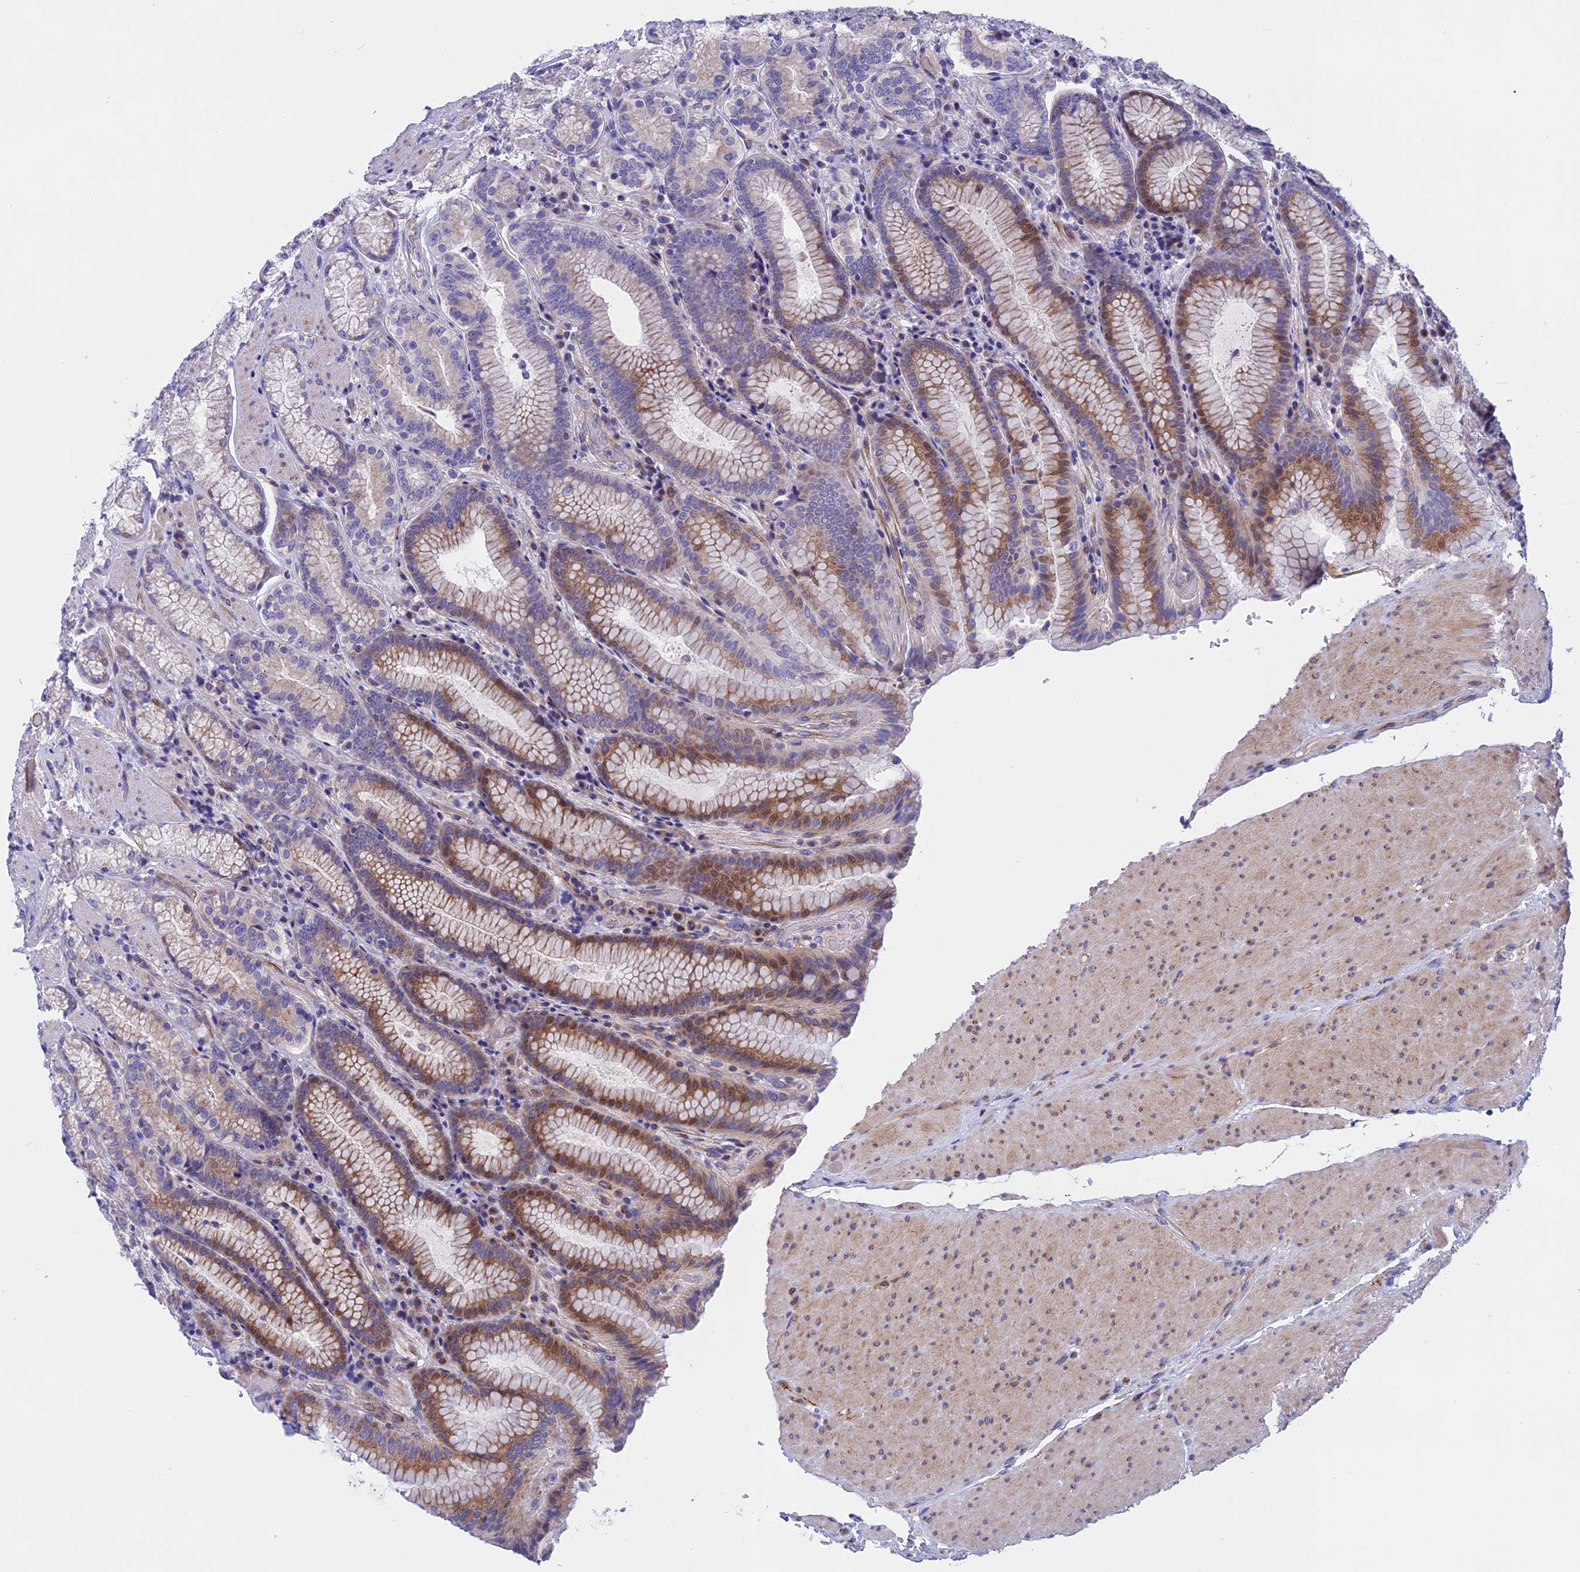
{"staining": {"intensity": "moderate", "quantity": "25%-75%", "location": "cytoplasmic/membranous,nuclear"}, "tissue": "stomach", "cell_type": "Glandular cells", "image_type": "normal", "snomed": [{"axis": "morphology", "description": "Normal tissue, NOS"}, {"axis": "topography", "description": "Stomach, upper"}, {"axis": "topography", "description": "Stomach, lower"}], "caption": "High-power microscopy captured an immunohistochemistry photomicrograph of unremarkable stomach, revealing moderate cytoplasmic/membranous,nuclear staining in about 25%-75% of glandular cells.", "gene": "TMEM138", "patient": {"sex": "female", "age": 76}}